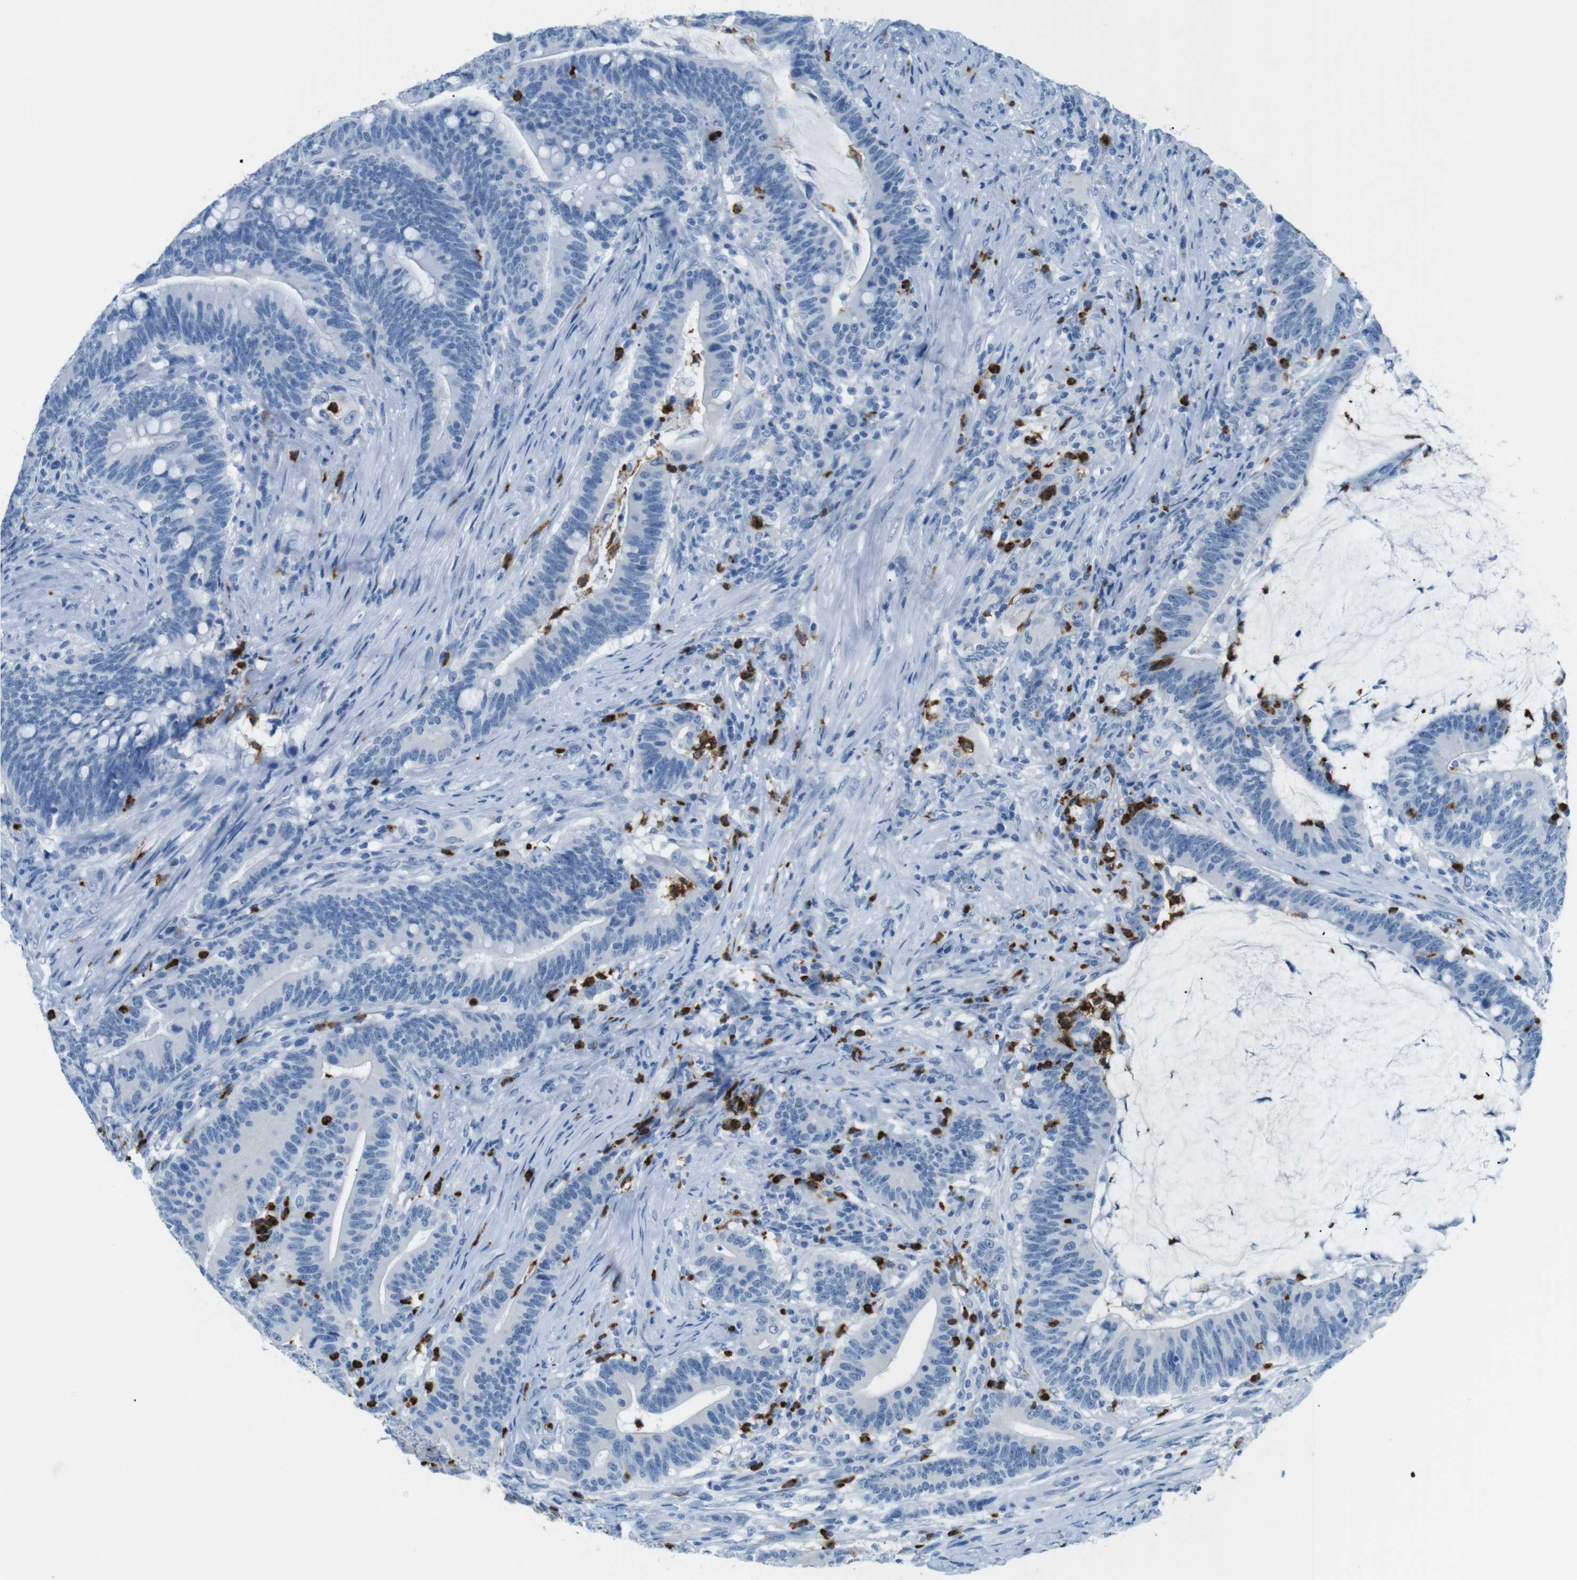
{"staining": {"intensity": "negative", "quantity": "none", "location": "none"}, "tissue": "colorectal cancer", "cell_type": "Tumor cells", "image_type": "cancer", "snomed": [{"axis": "morphology", "description": "Normal tissue, NOS"}, {"axis": "morphology", "description": "Adenocarcinoma, NOS"}, {"axis": "topography", "description": "Colon"}], "caption": "Immunohistochemical staining of colorectal adenocarcinoma reveals no significant staining in tumor cells.", "gene": "MCEMP1", "patient": {"sex": "female", "age": 66}}